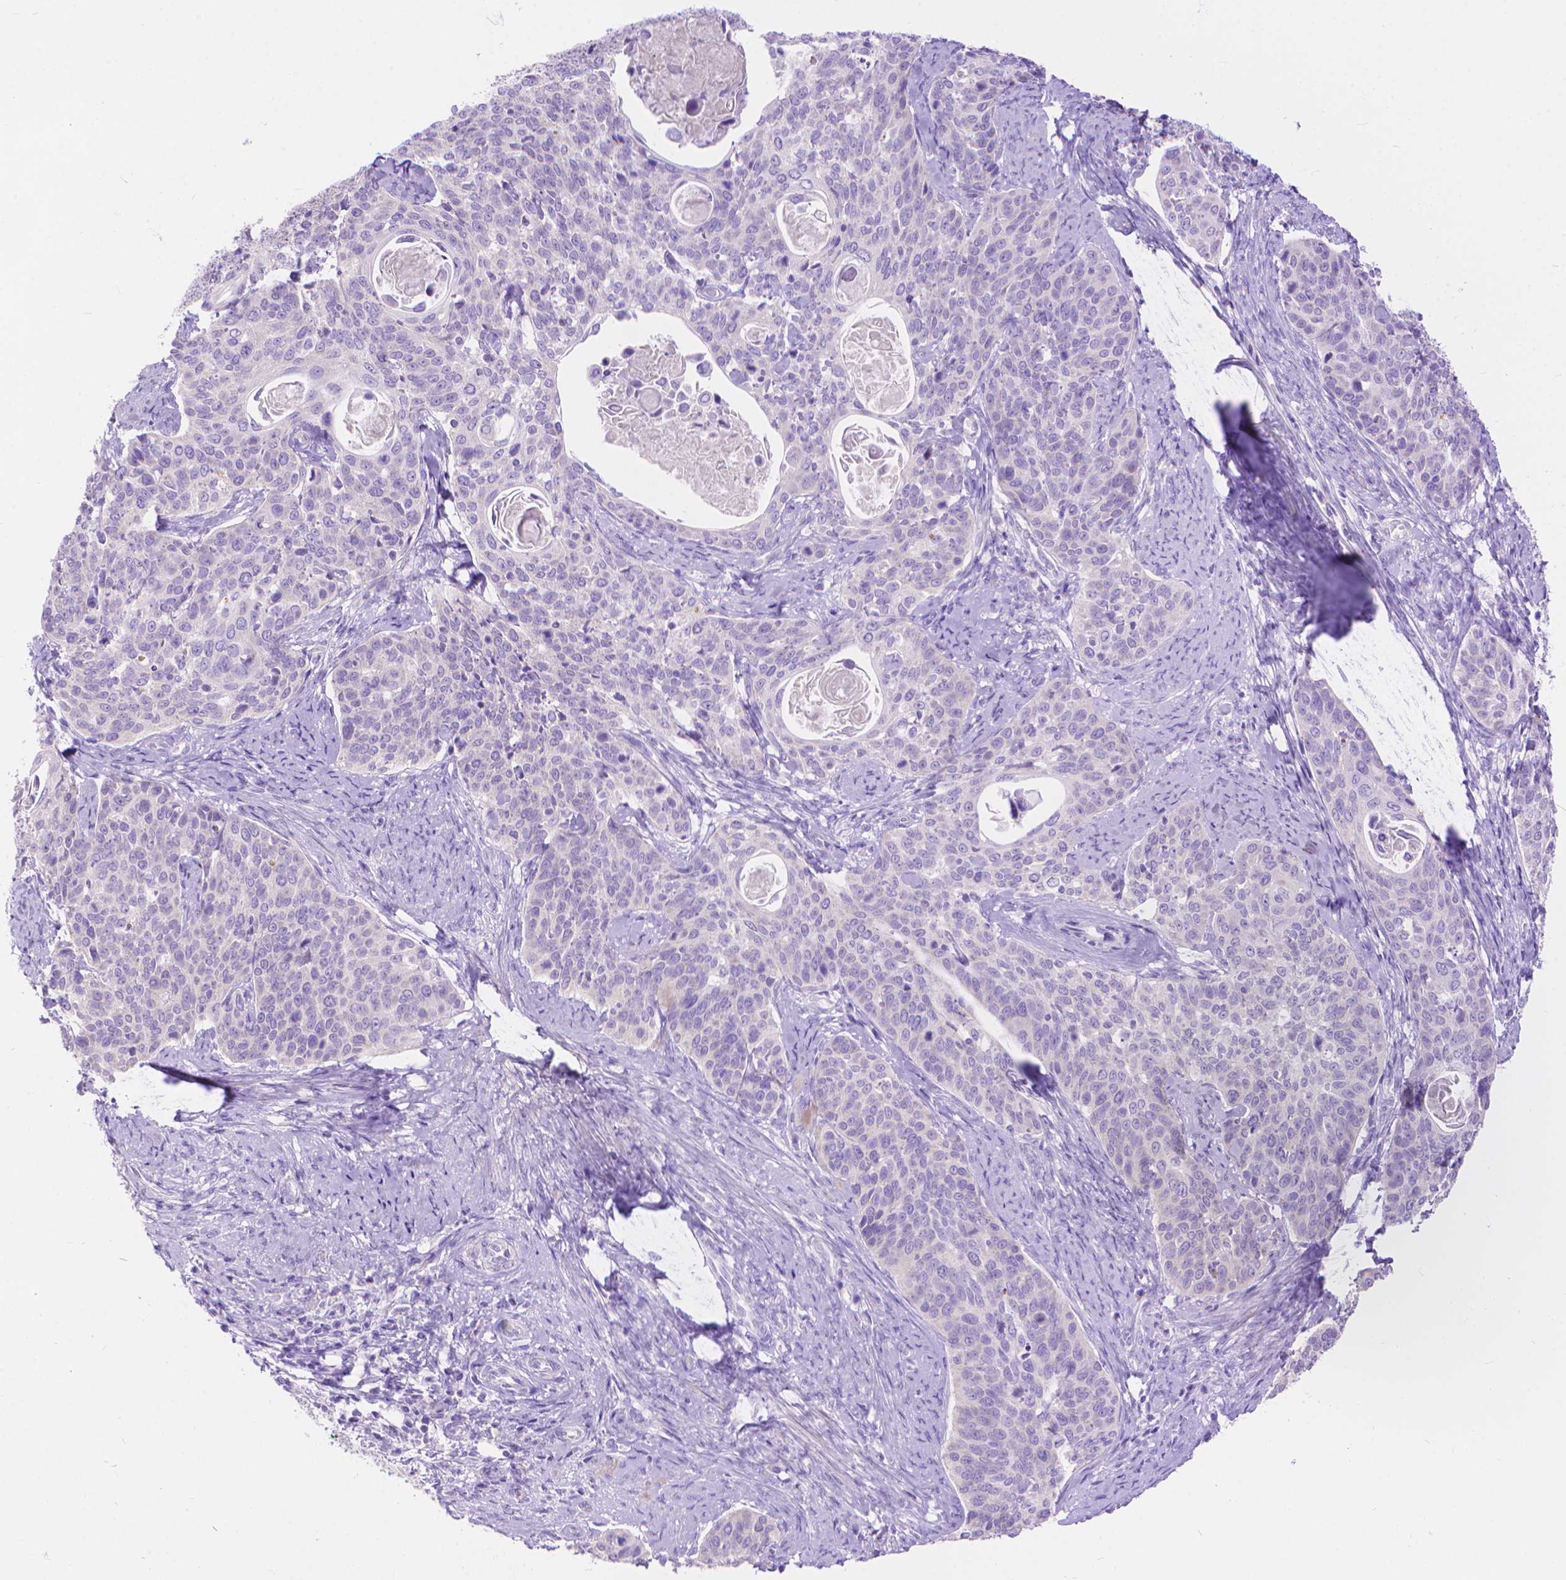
{"staining": {"intensity": "negative", "quantity": "none", "location": "none"}, "tissue": "cervical cancer", "cell_type": "Tumor cells", "image_type": "cancer", "snomed": [{"axis": "morphology", "description": "Squamous cell carcinoma, NOS"}, {"axis": "topography", "description": "Cervix"}], "caption": "IHC of human cervical squamous cell carcinoma shows no expression in tumor cells.", "gene": "DHRS2", "patient": {"sex": "female", "age": 69}}